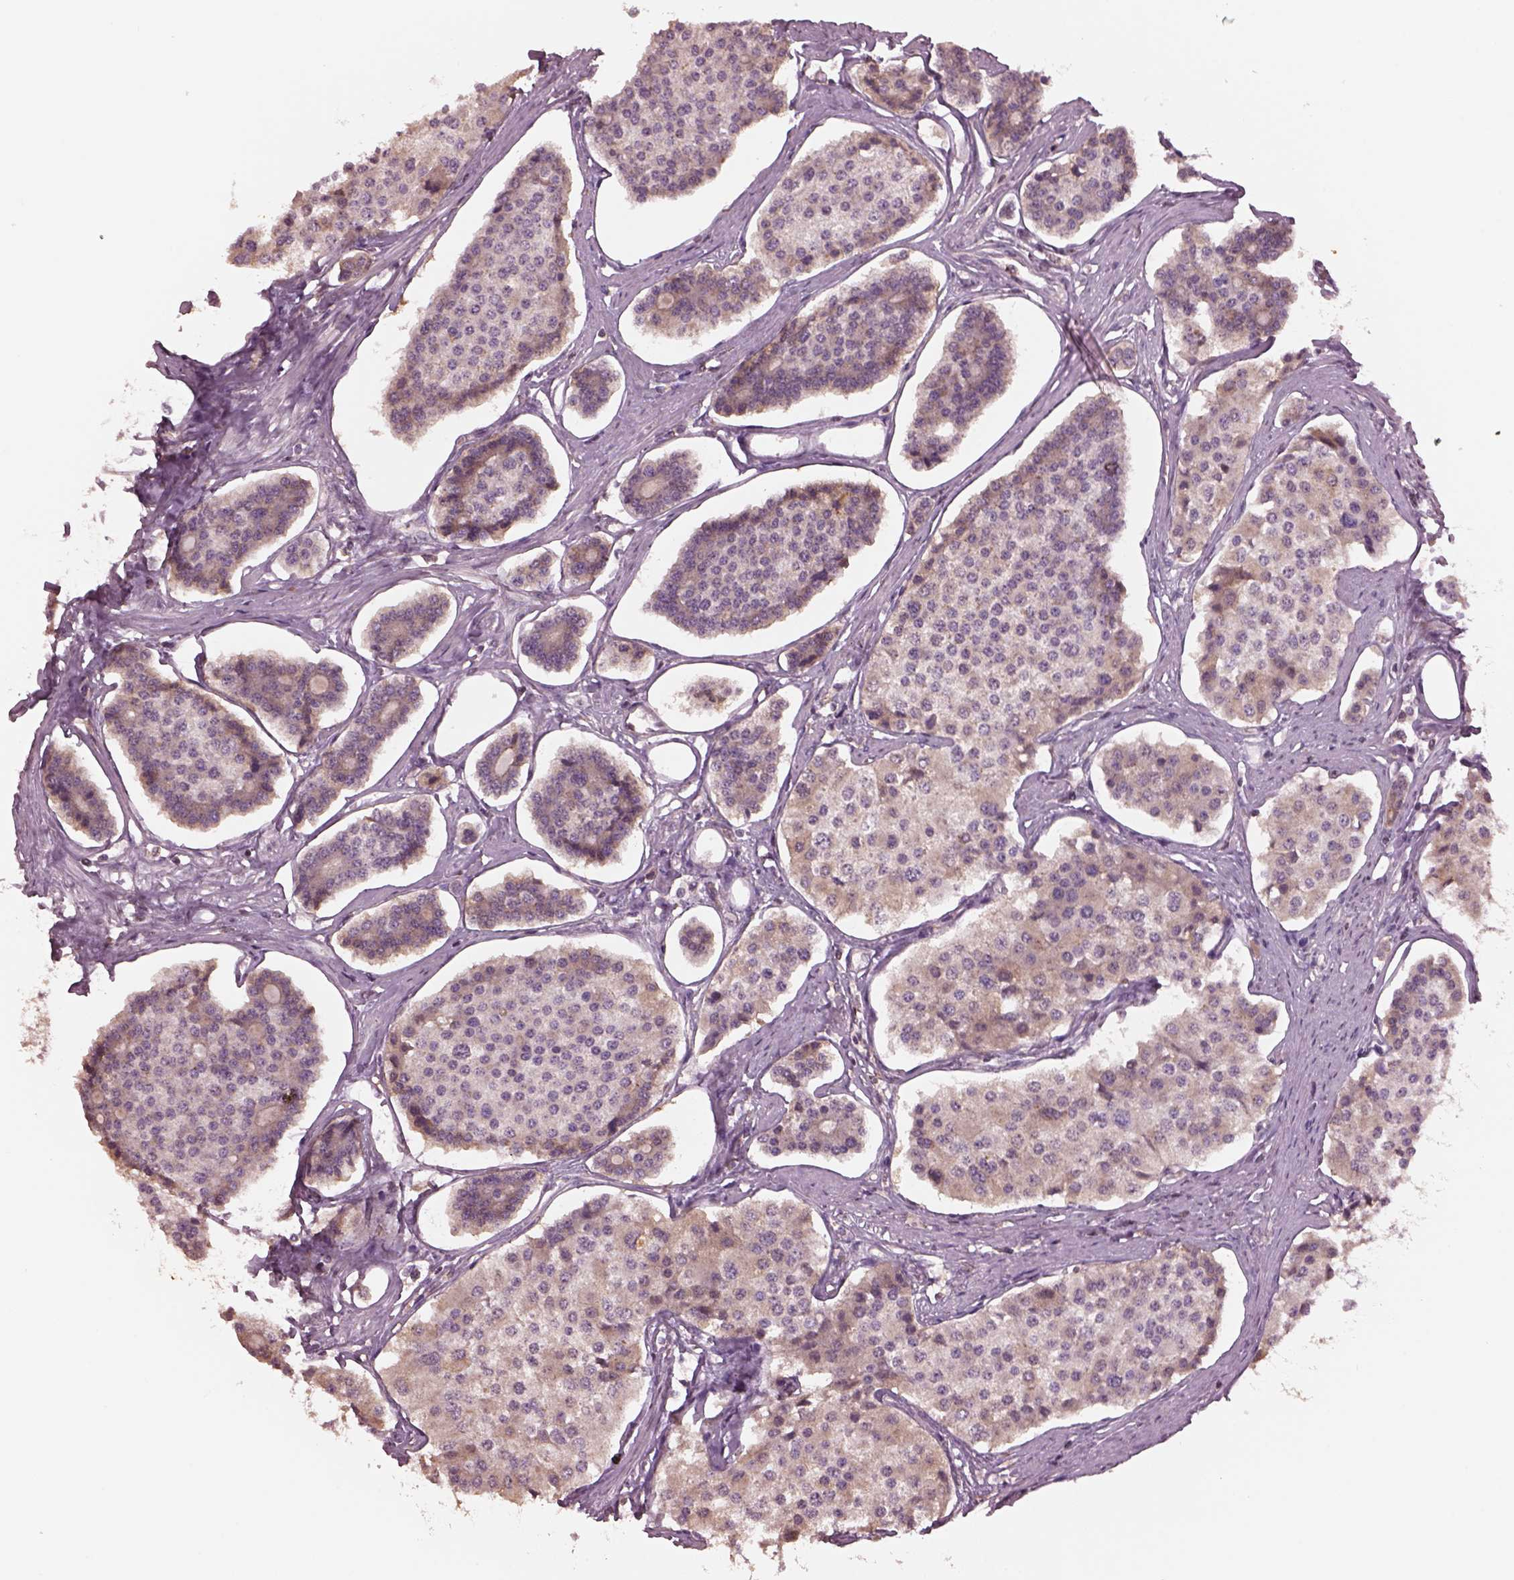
{"staining": {"intensity": "weak", "quantity": "25%-75%", "location": "cytoplasmic/membranous"}, "tissue": "carcinoid", "cell_type": "Tumor cells", "image_type": "cancer", "snomed": [{"axis": "morphology", "description": "Carcinoid, malignant, NOS"}, {"axis": "topography", "description": "Small intestine"}], "caption": "Immunohistochemical staining of carcinoid demonstrates low levels of weak cytoplasmic/membranous expression in about 25%-75% of tumor cells.", "gene": "PTX4", "patient": {"sex": "female", "age": 65}}